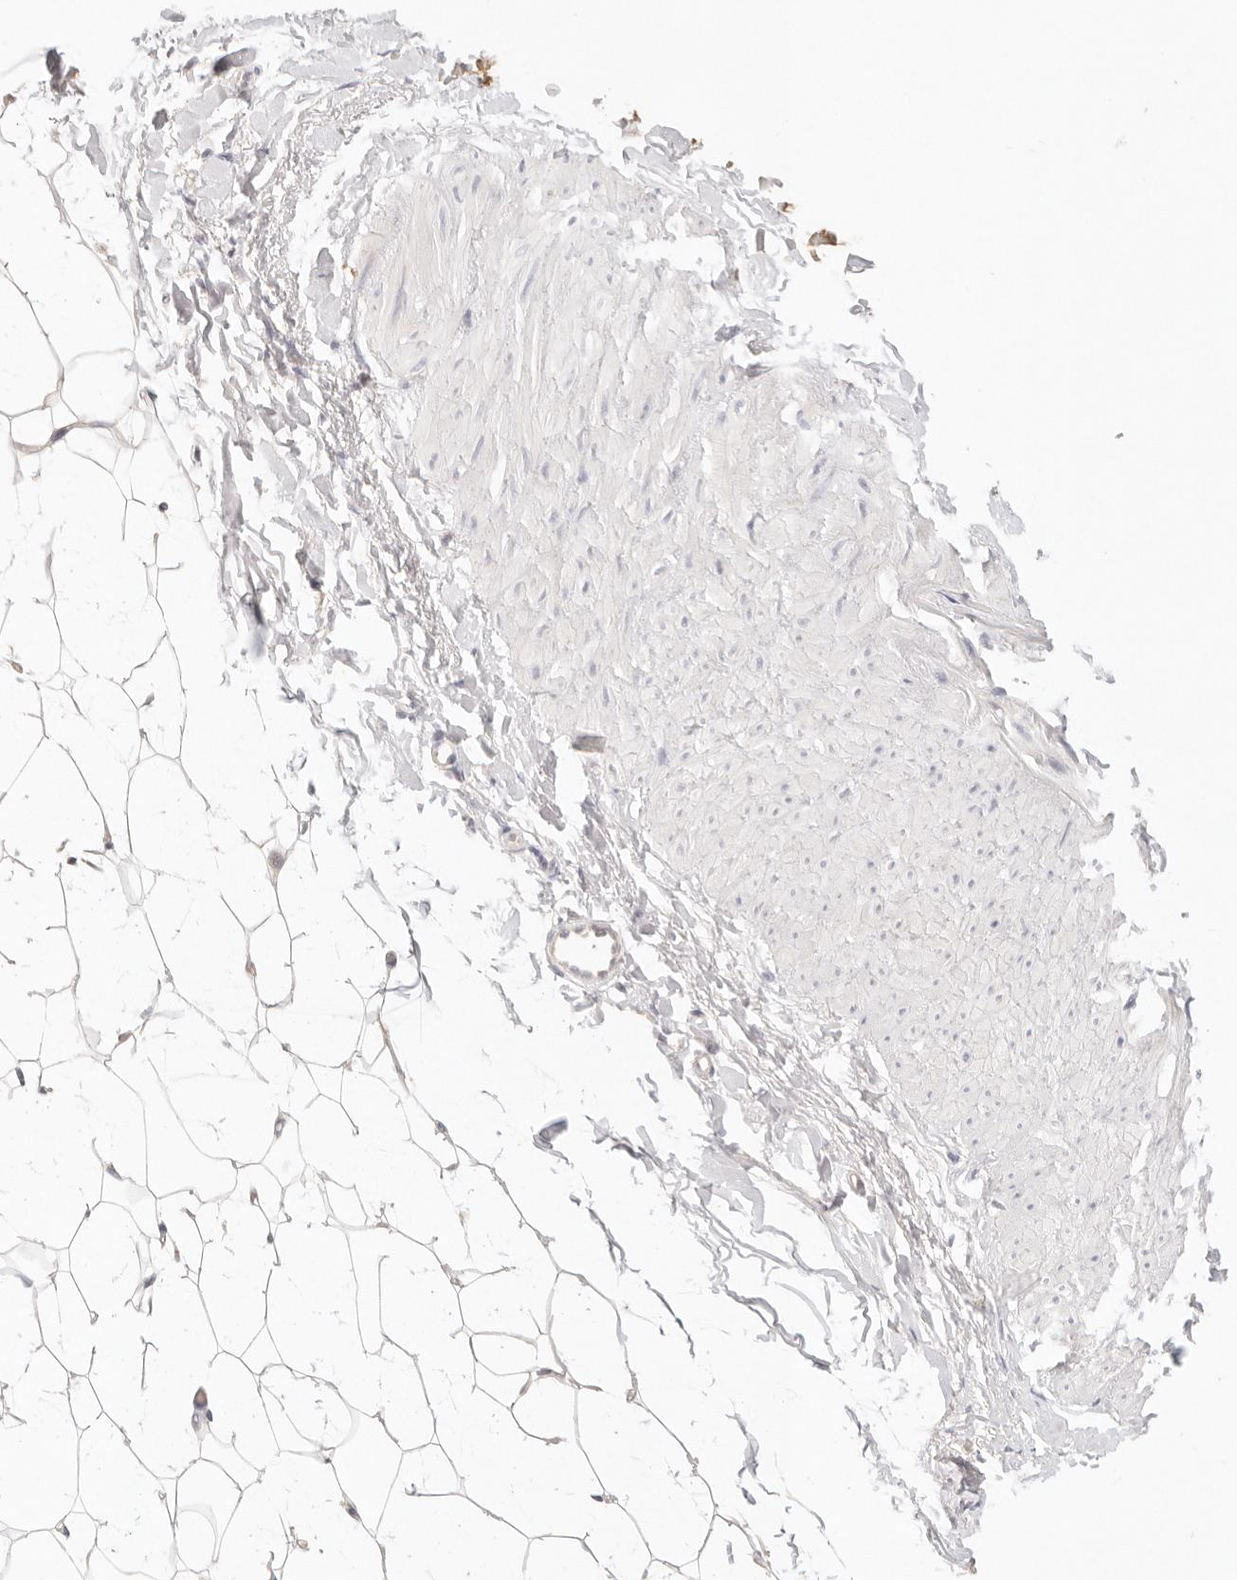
{"staining": {"intensity": "negative", "quantity": "none", "location": "none"}, "tissue": "breast", "cell_type": "Adipocytes", "image_type": "normal", "snomed": [{"axis": "morphology", "description": "Normal tissue, NOS"}, {"axis": "topography", "description": "Breast"}], "caption": "Adipocytes show no significant expression in normal breast. (DAB IHC with hematoxylin counter stain).", "gene": "SPHK1", "patient": {"sex": "female", "age": 23}}